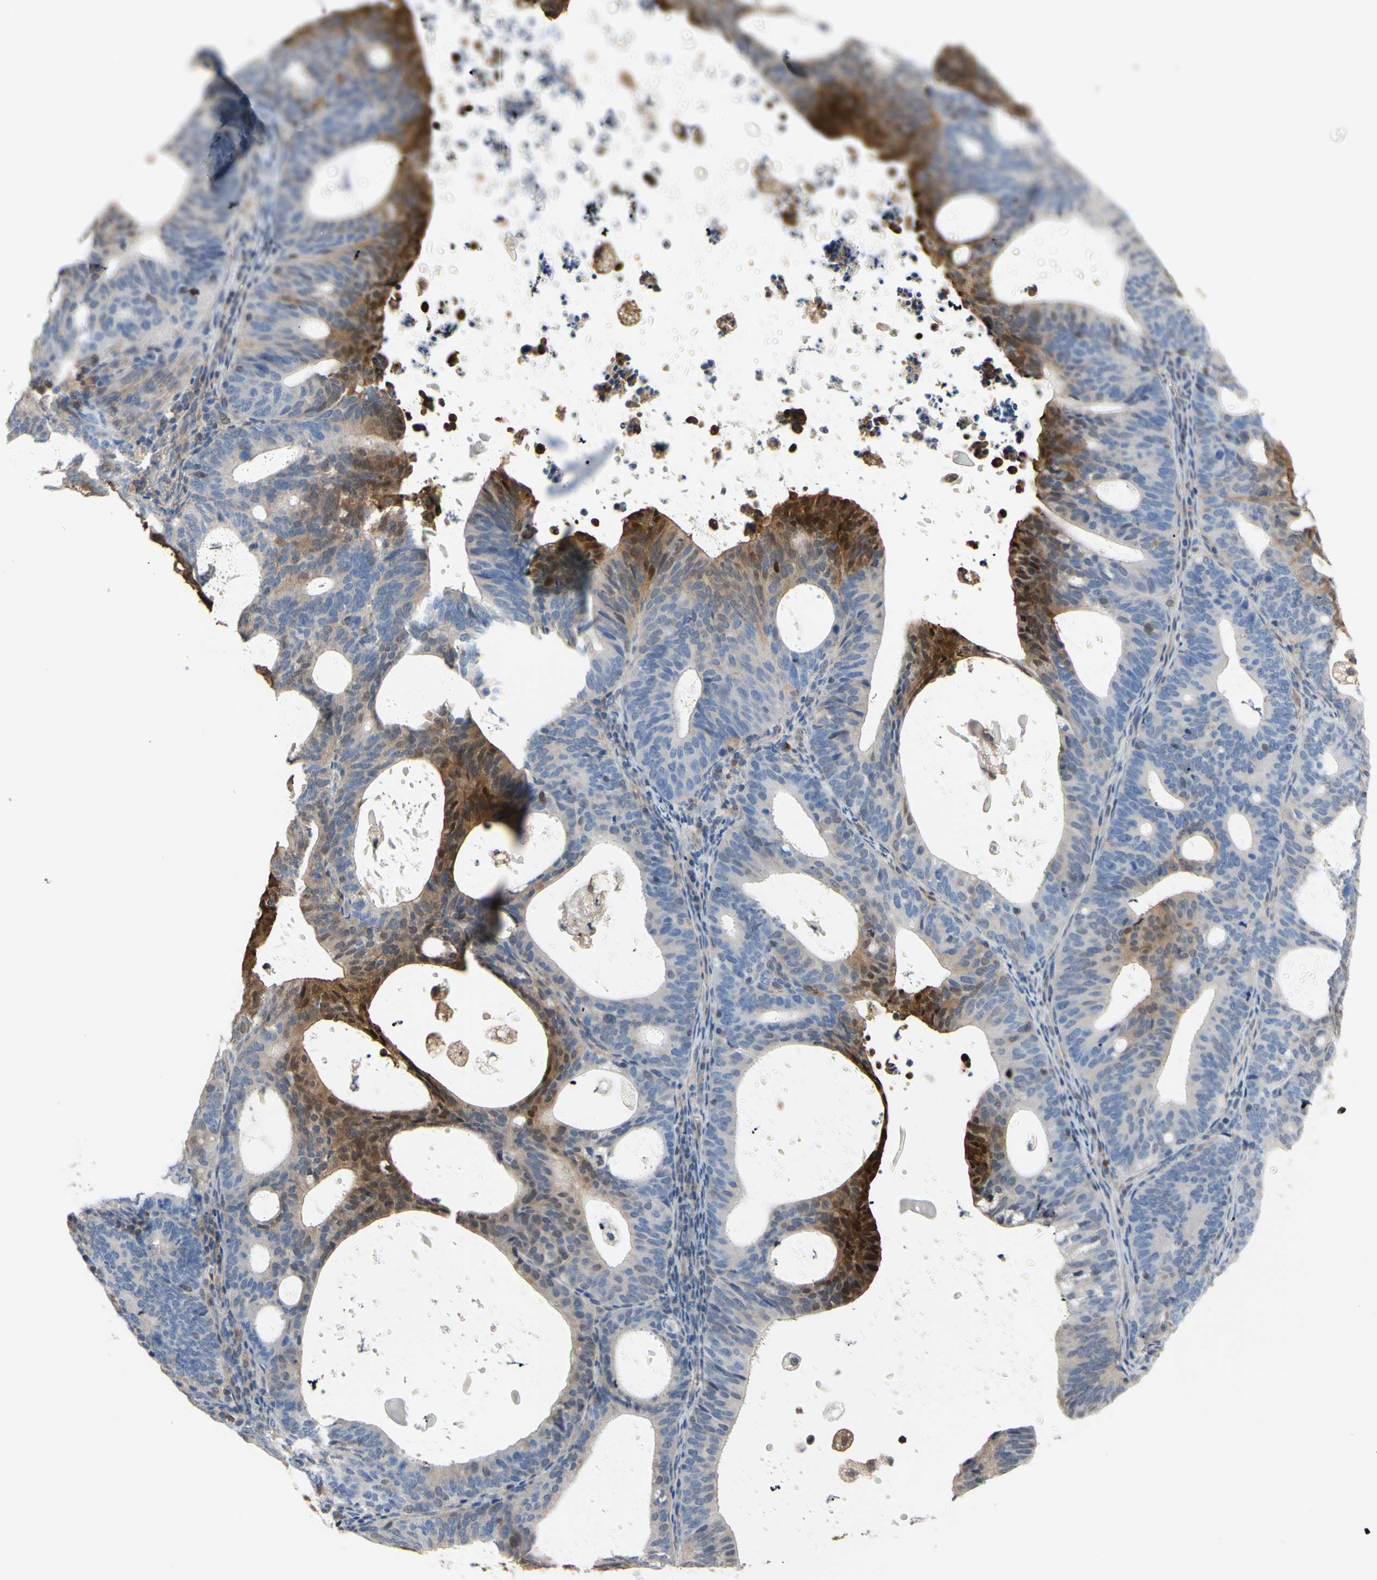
{"staining": {"intensity": "strong", "quantity": "<25%", "location": "cytoplasmic/membranous,nuclear"}, "tissue": "endometrial cancer", "cell_type": "Tumor cells", "image_type": "cancer", "snomed": [{"axis": "morphology", "description": "Adenocarcinoma, NOS"}, {"axis": "topography", "description": "Uterus"}], "caption": "Immunohistochemistry micrograph of neoplastic tissue: endometrial cancer (adenocarcinoma) stained using immunohistochemistry shows medium levels of strong protein expression localized specifically in the cytoplasmic/membranous and nuclear of tumor cells, appearing as a cytoplasmic/membranous and nuclear brown color.", "gene": "UPK3B", "patient": {"sex": "female", "age": 83}}